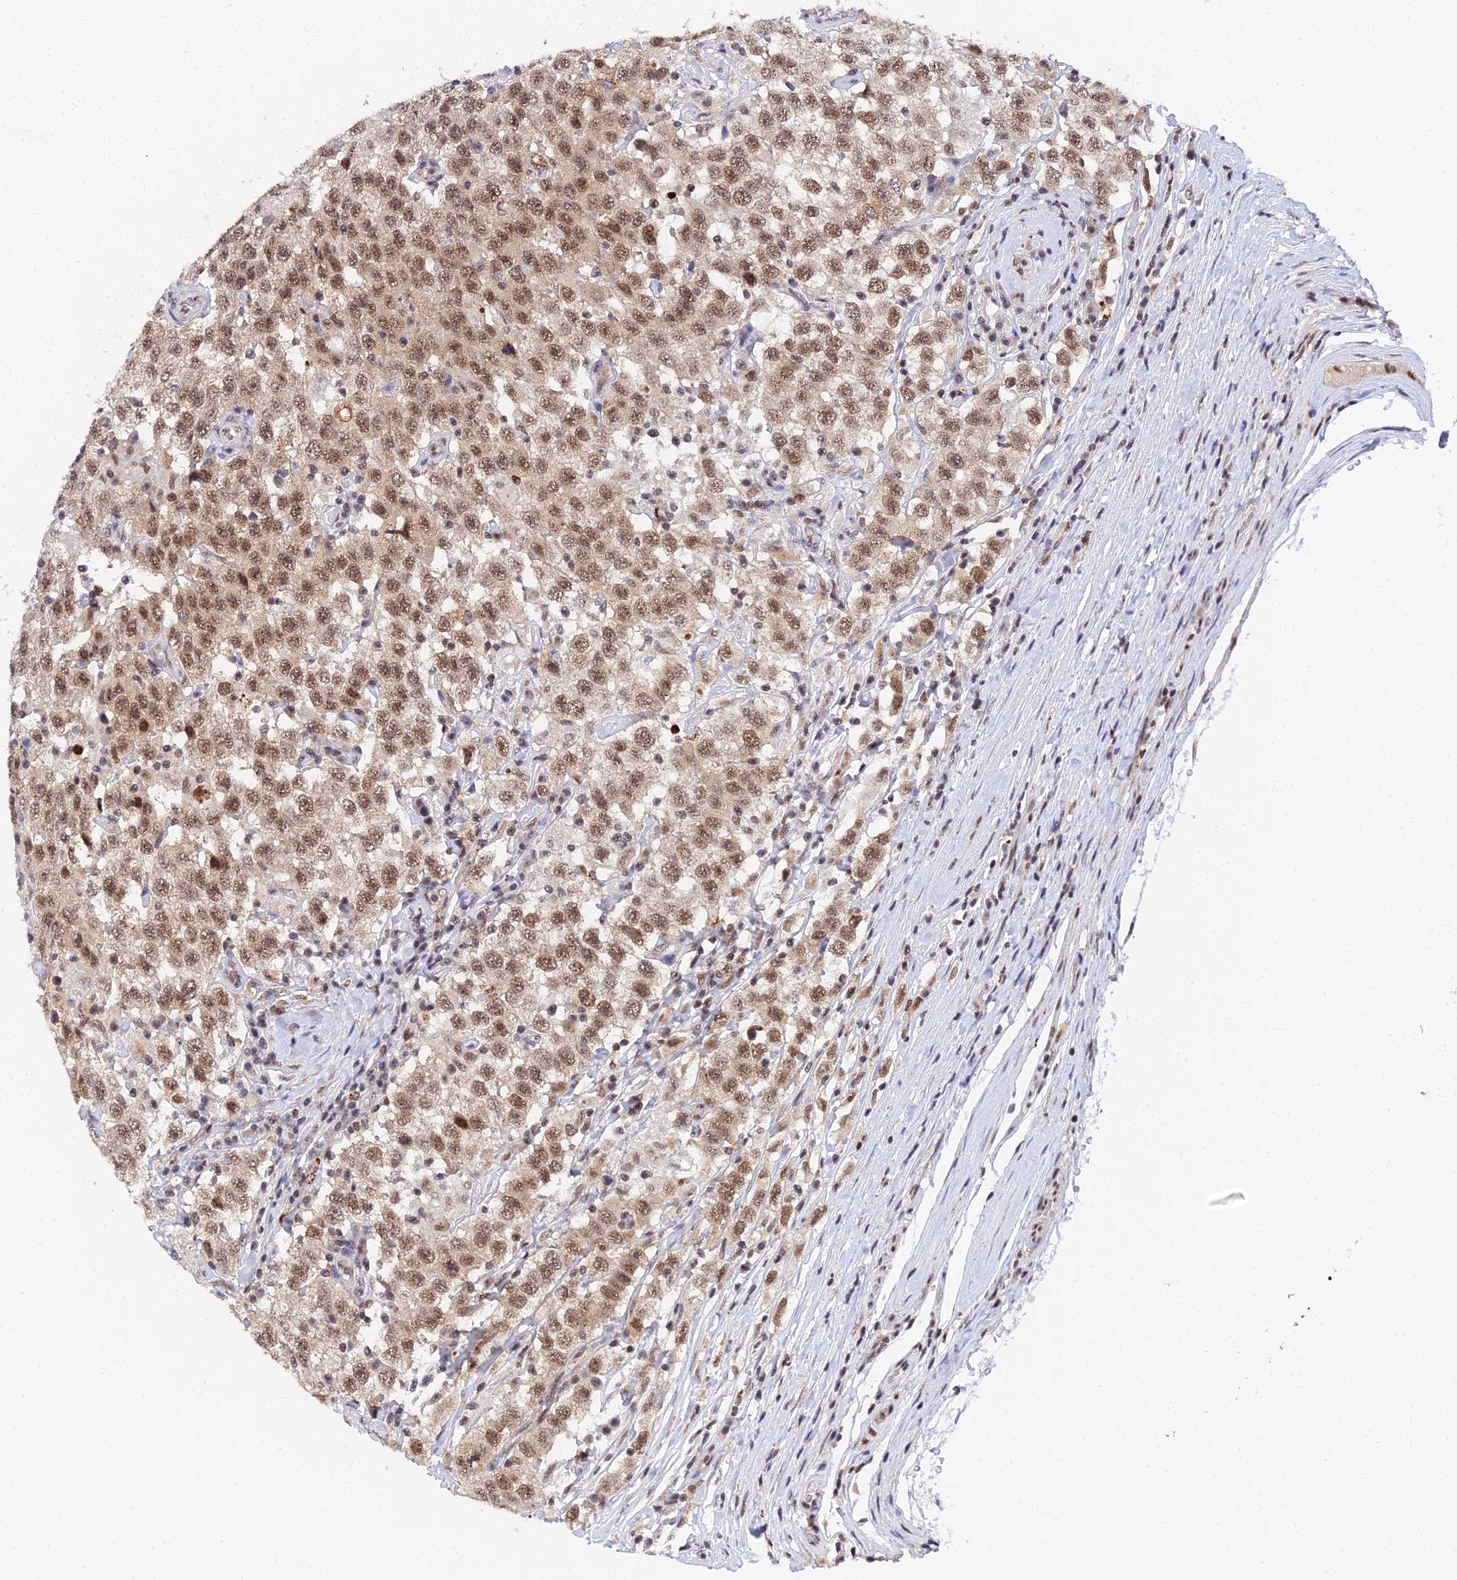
{"staining": {"intensity": "moderate", "quantity": ">75%", "location": "nuclear"}, "tissue": "testis cancer", "cell_type": "Tumor cells", "image_type": "cancer", "snomed": [{"axis": "morphology", "description": "Seminoma, NOS"}, {"axis": "topography", "description": "Testis"}], "caption": "Testis seminoma stained for a protein (brown) reveals moderate nuclear positive expression in approximately >75% of tumor cells.", "gene": "MAGOHB", "patient": {"sex": "male", "age": 41}}